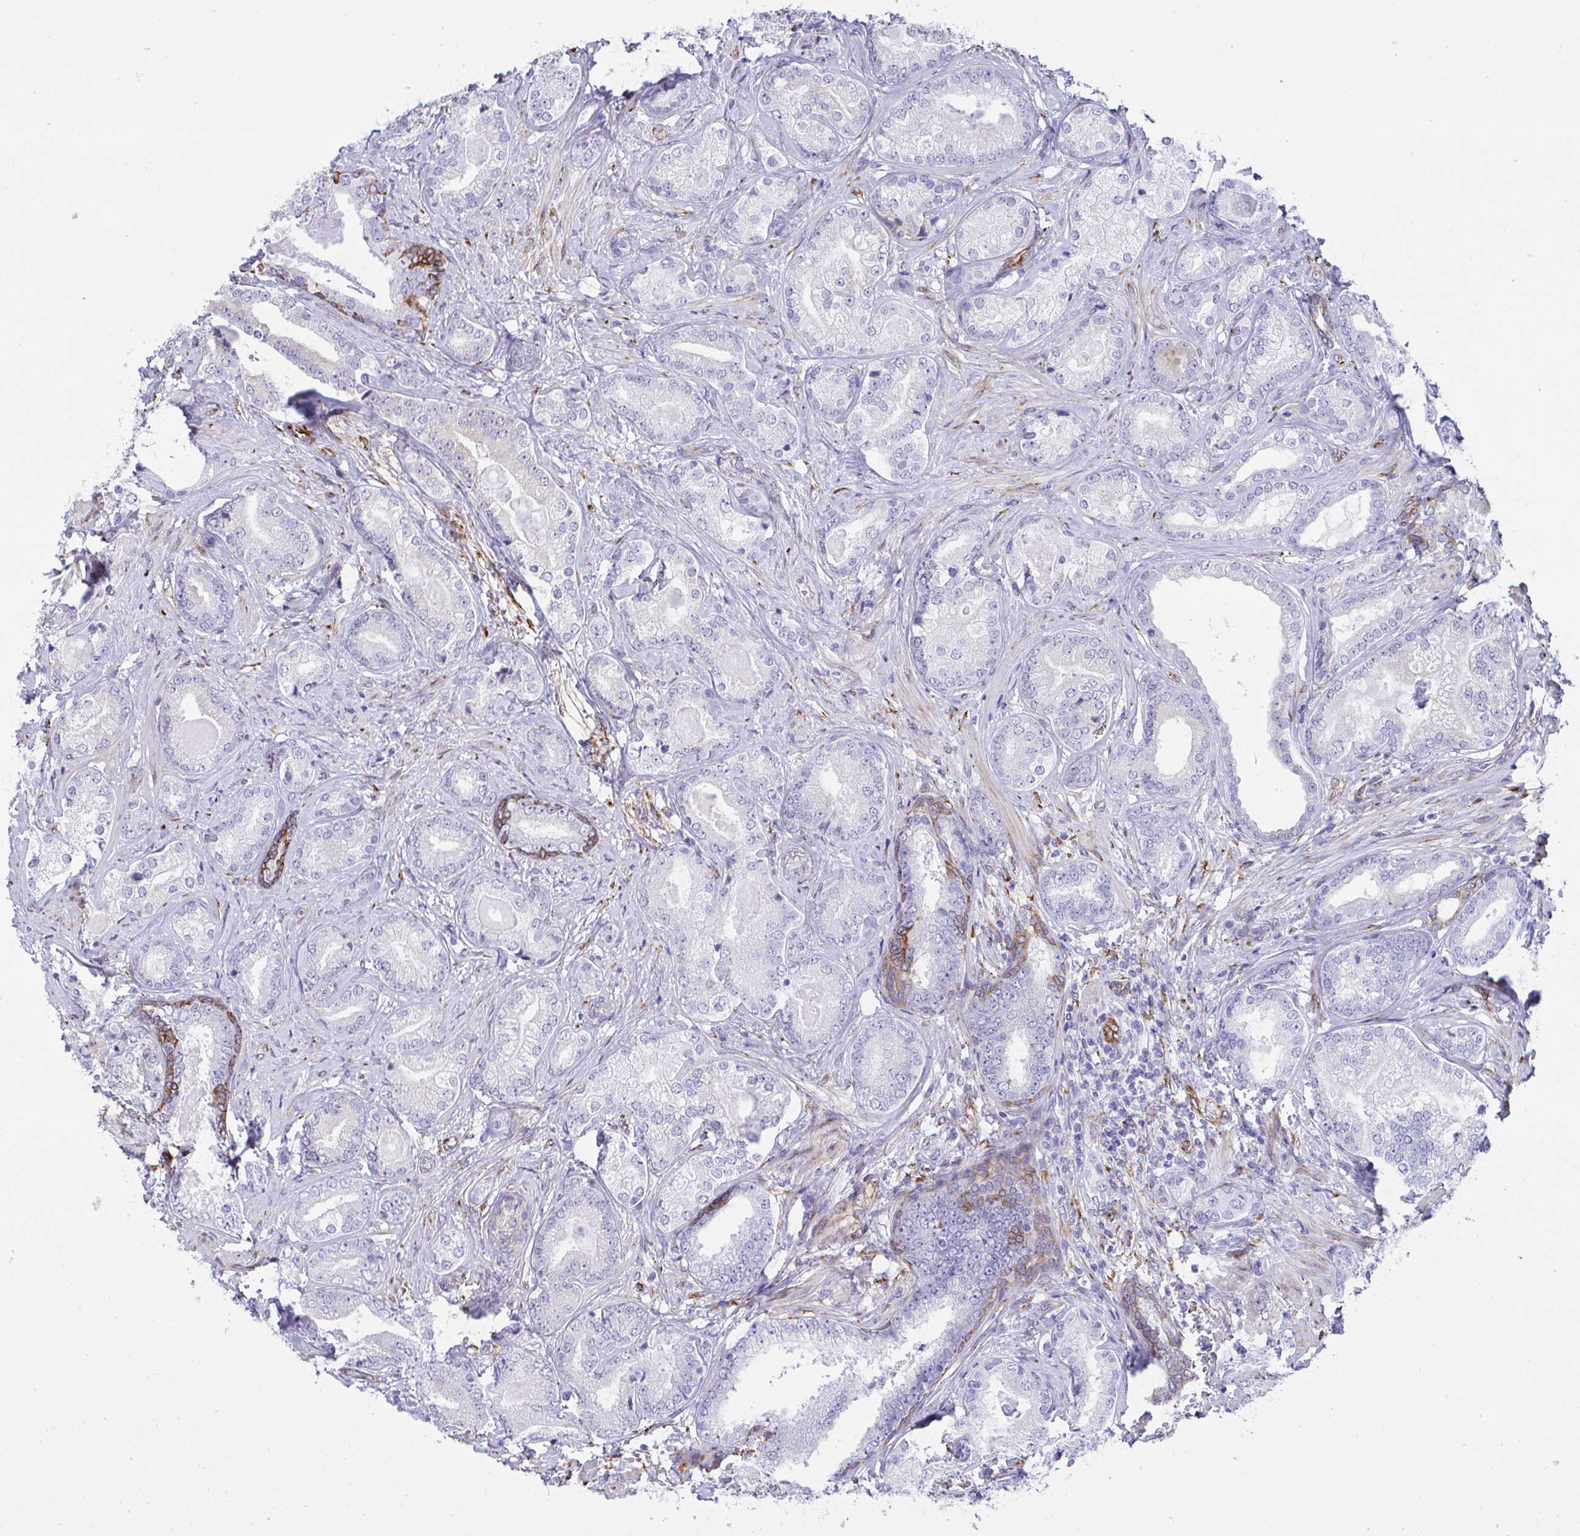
{"staining": {"intensity": "negative", "quantity": "none", "location": "none"}, "tissue": "prostate cancer", "cell_type": "Tumor cells", "image_type": "cancer", "snomed": [{"axis": "morphology", "description": "Adenocarcinoma, High grade"}, {"axis": "topography", "description": "Prostate"}], "caption": "A high-resolution image shows IHC staining of prostate cancer (adenocarcinoma (high-grade)), which exhibits no significant staining in tumor cells. (Brightfield microscopy of DAB (3,3'-diaminobenzidine) immunohistochemistry (IHC) at high magnification).", "gene": "ASPH", "patient": {"sex": "male", "age": 62}}